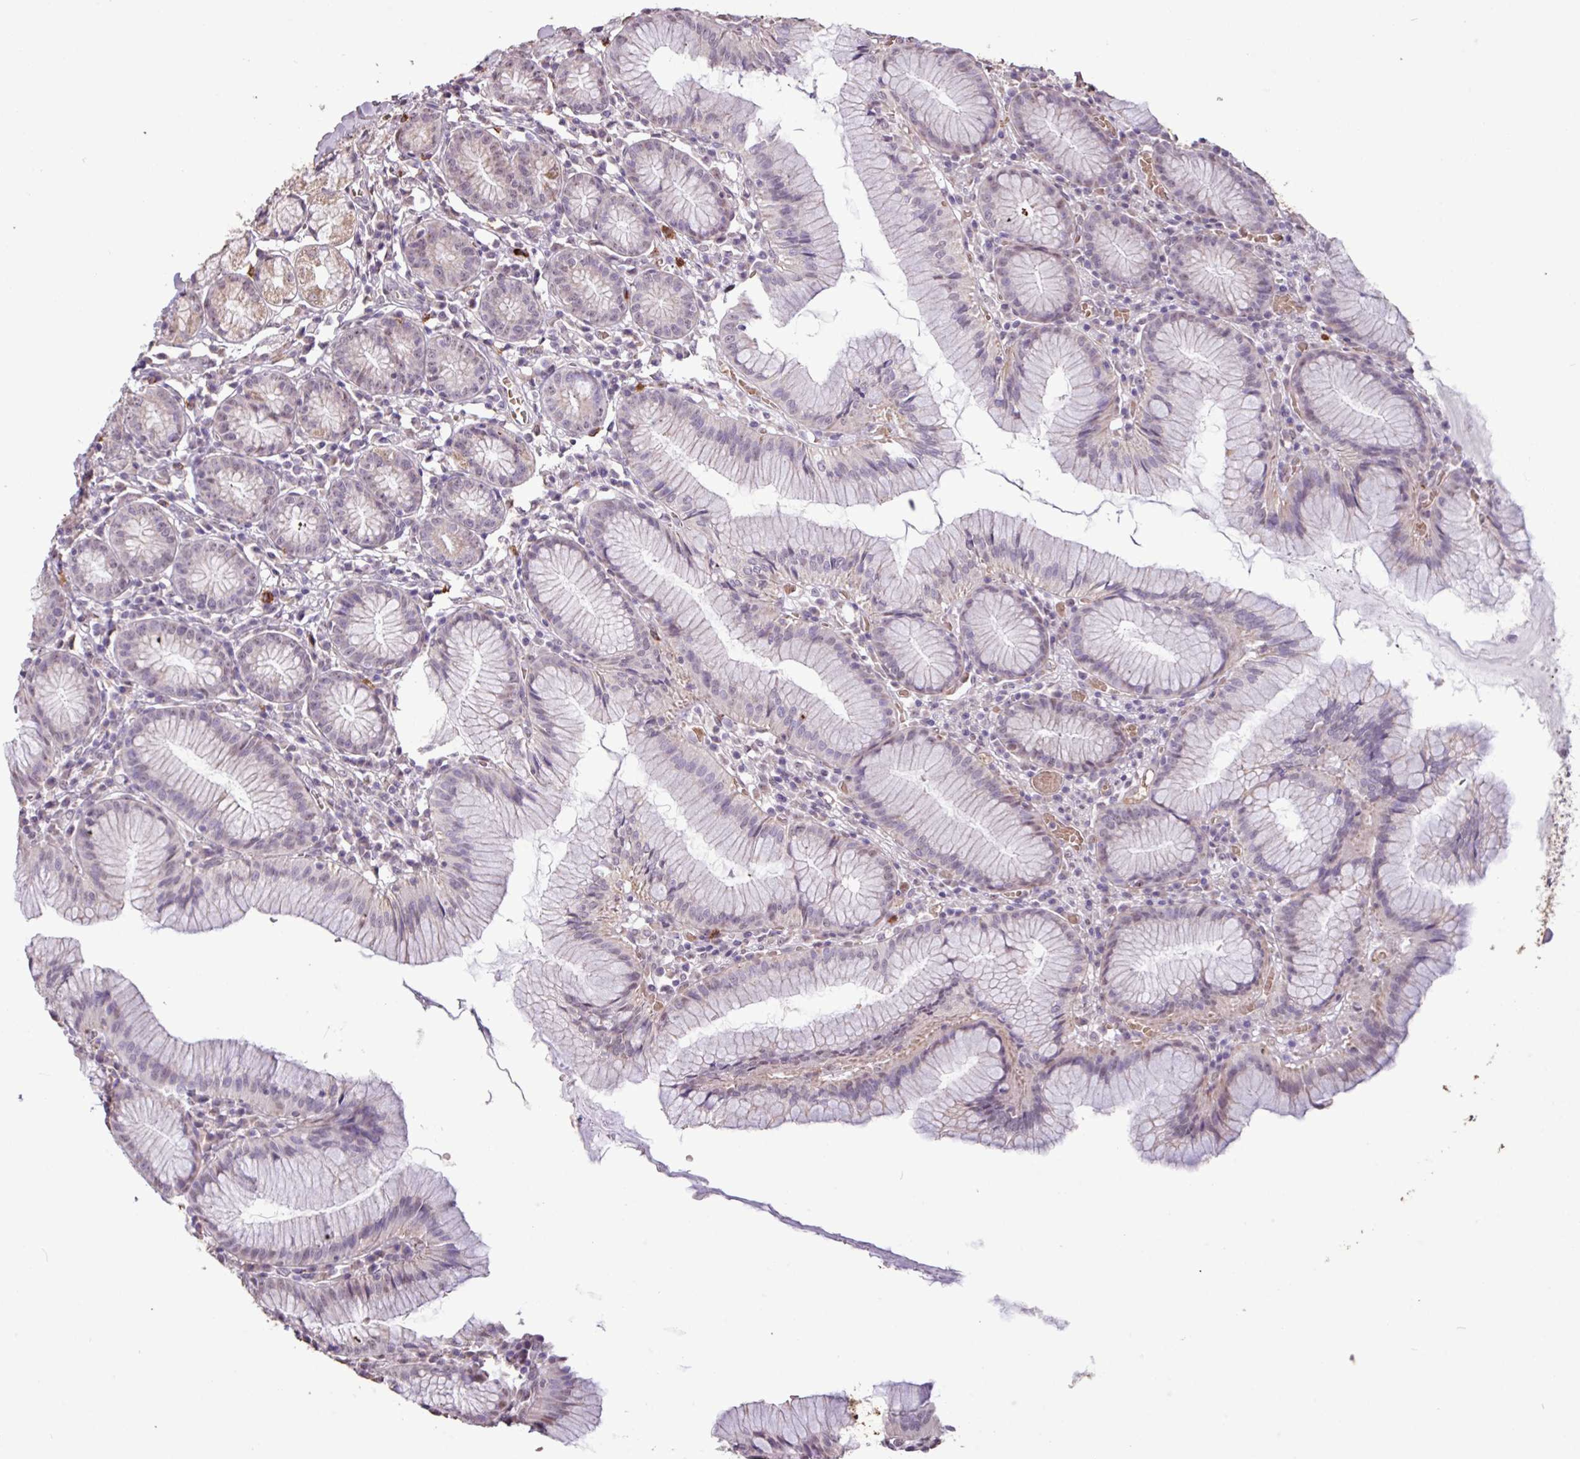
{"staining": {"intensity": "weak", "quantity": "25%-75%", "location": "cytoplasmic/membranous,nuclear"}, "tissue": "stomach", "cell_type": "Glandular cells", "image_type": "normal", "snomed": [{"axis": "morphology", "description": "Normal tissue, NOS"}, {"axis": "topography", "description": "Stomach"}], "caption": "Immunohistochemistry of normal human stomach demonstrates low levels of weak cytoplasmic/membranous,nuclear staining in approximately 25%-75% of glandular cells.", "gene": "L3MBTL3", "patient": {"sex": "male", "age": 55}}